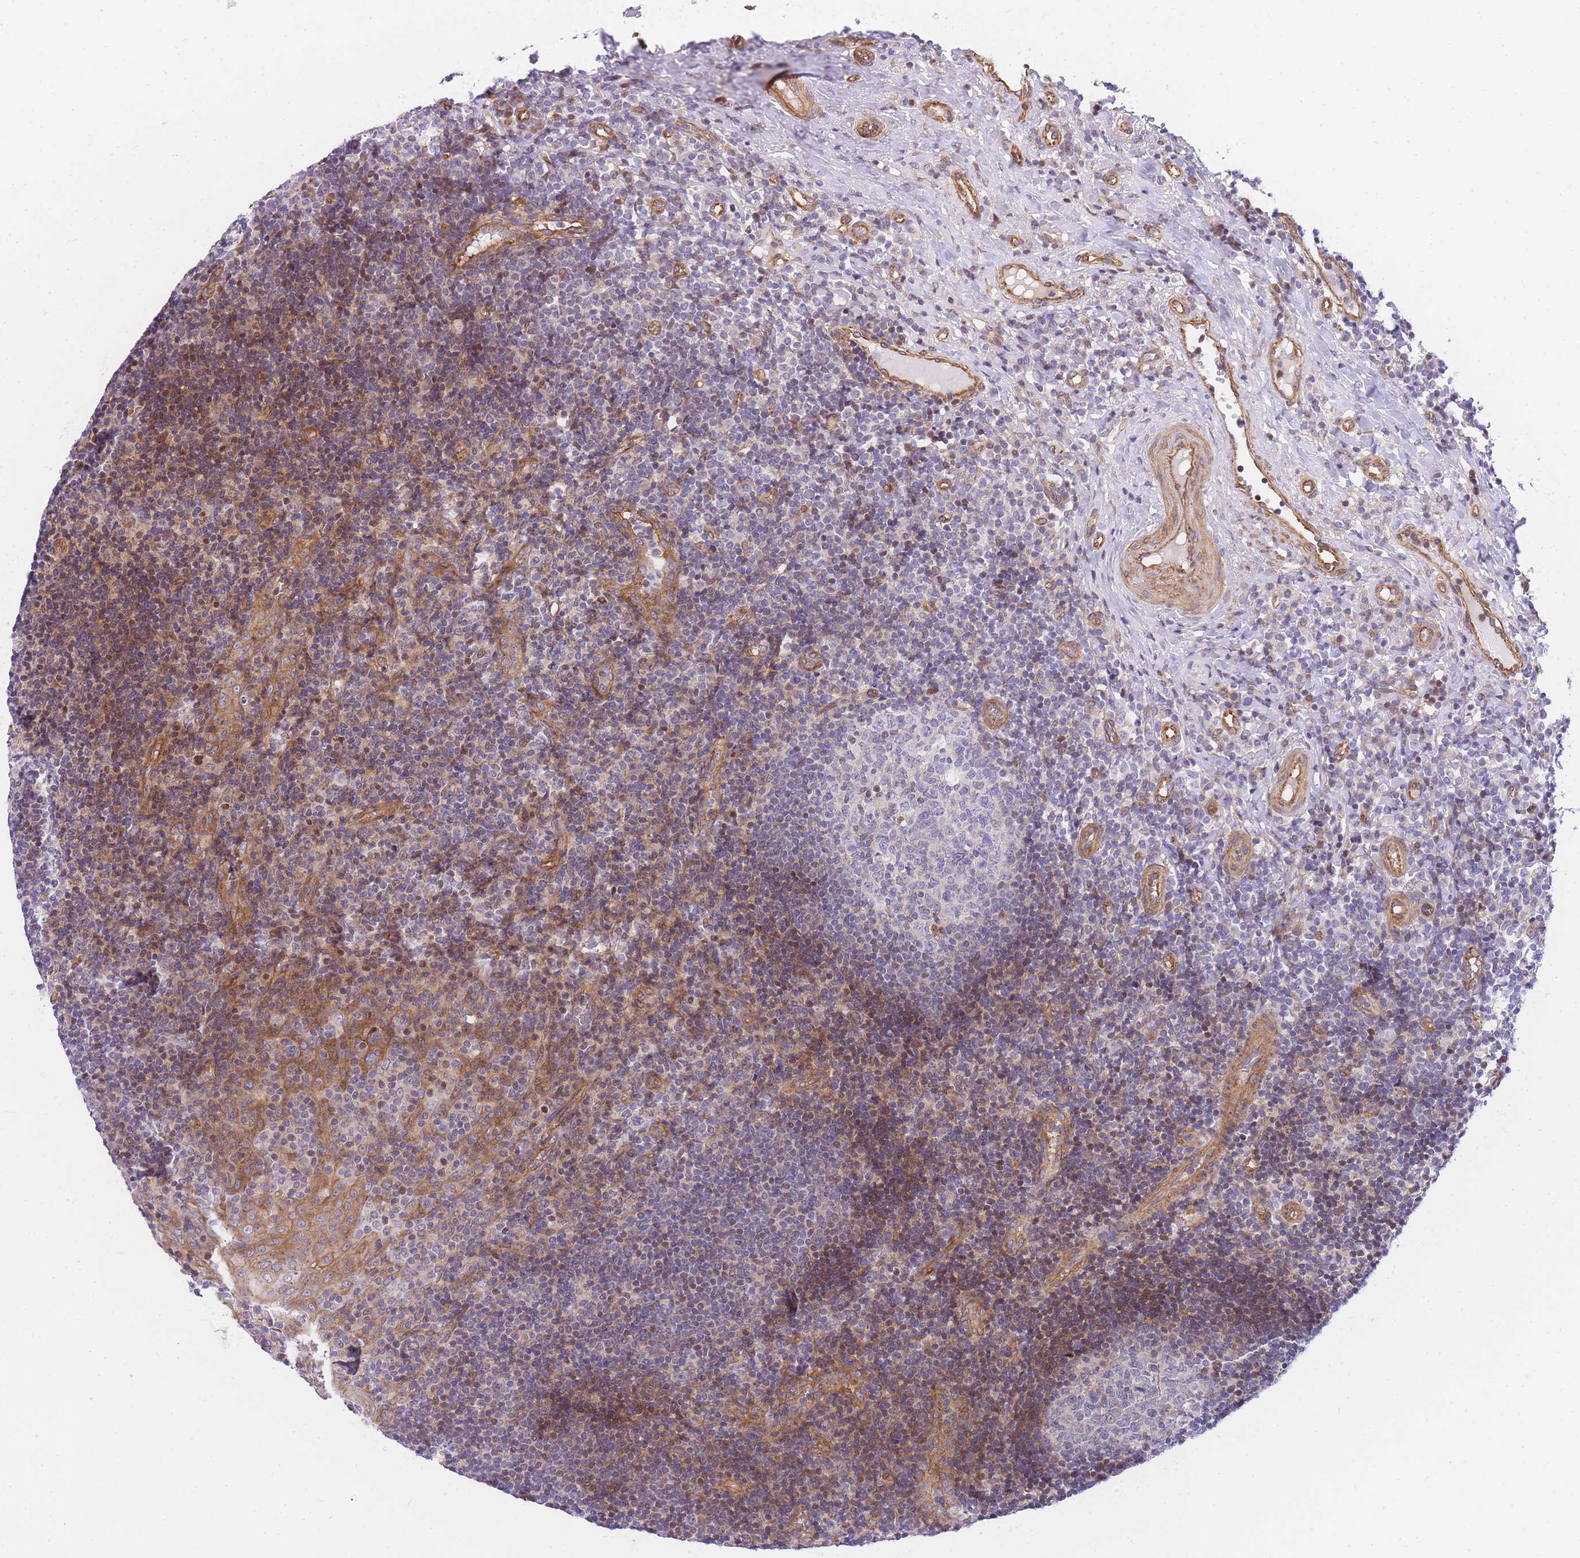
{"staining": {"intensity": "weak", "quantity": "<25%", "location": "nuclear"}, "tissue": "tonsil", "cell_type": "Germinal center cells", "image_type": "normal", "snomed": [{"axis": "morphology", "description": "Normal tissue, NOS"}, {"axis": "topography", "description": "Tonsil"}], "caption": "Protein analysis of unremarkable tonsil displays no significant positivity in germinal center cells.", "gene": "S100PBP", "patient": {"sex": "female", "age": 40}}